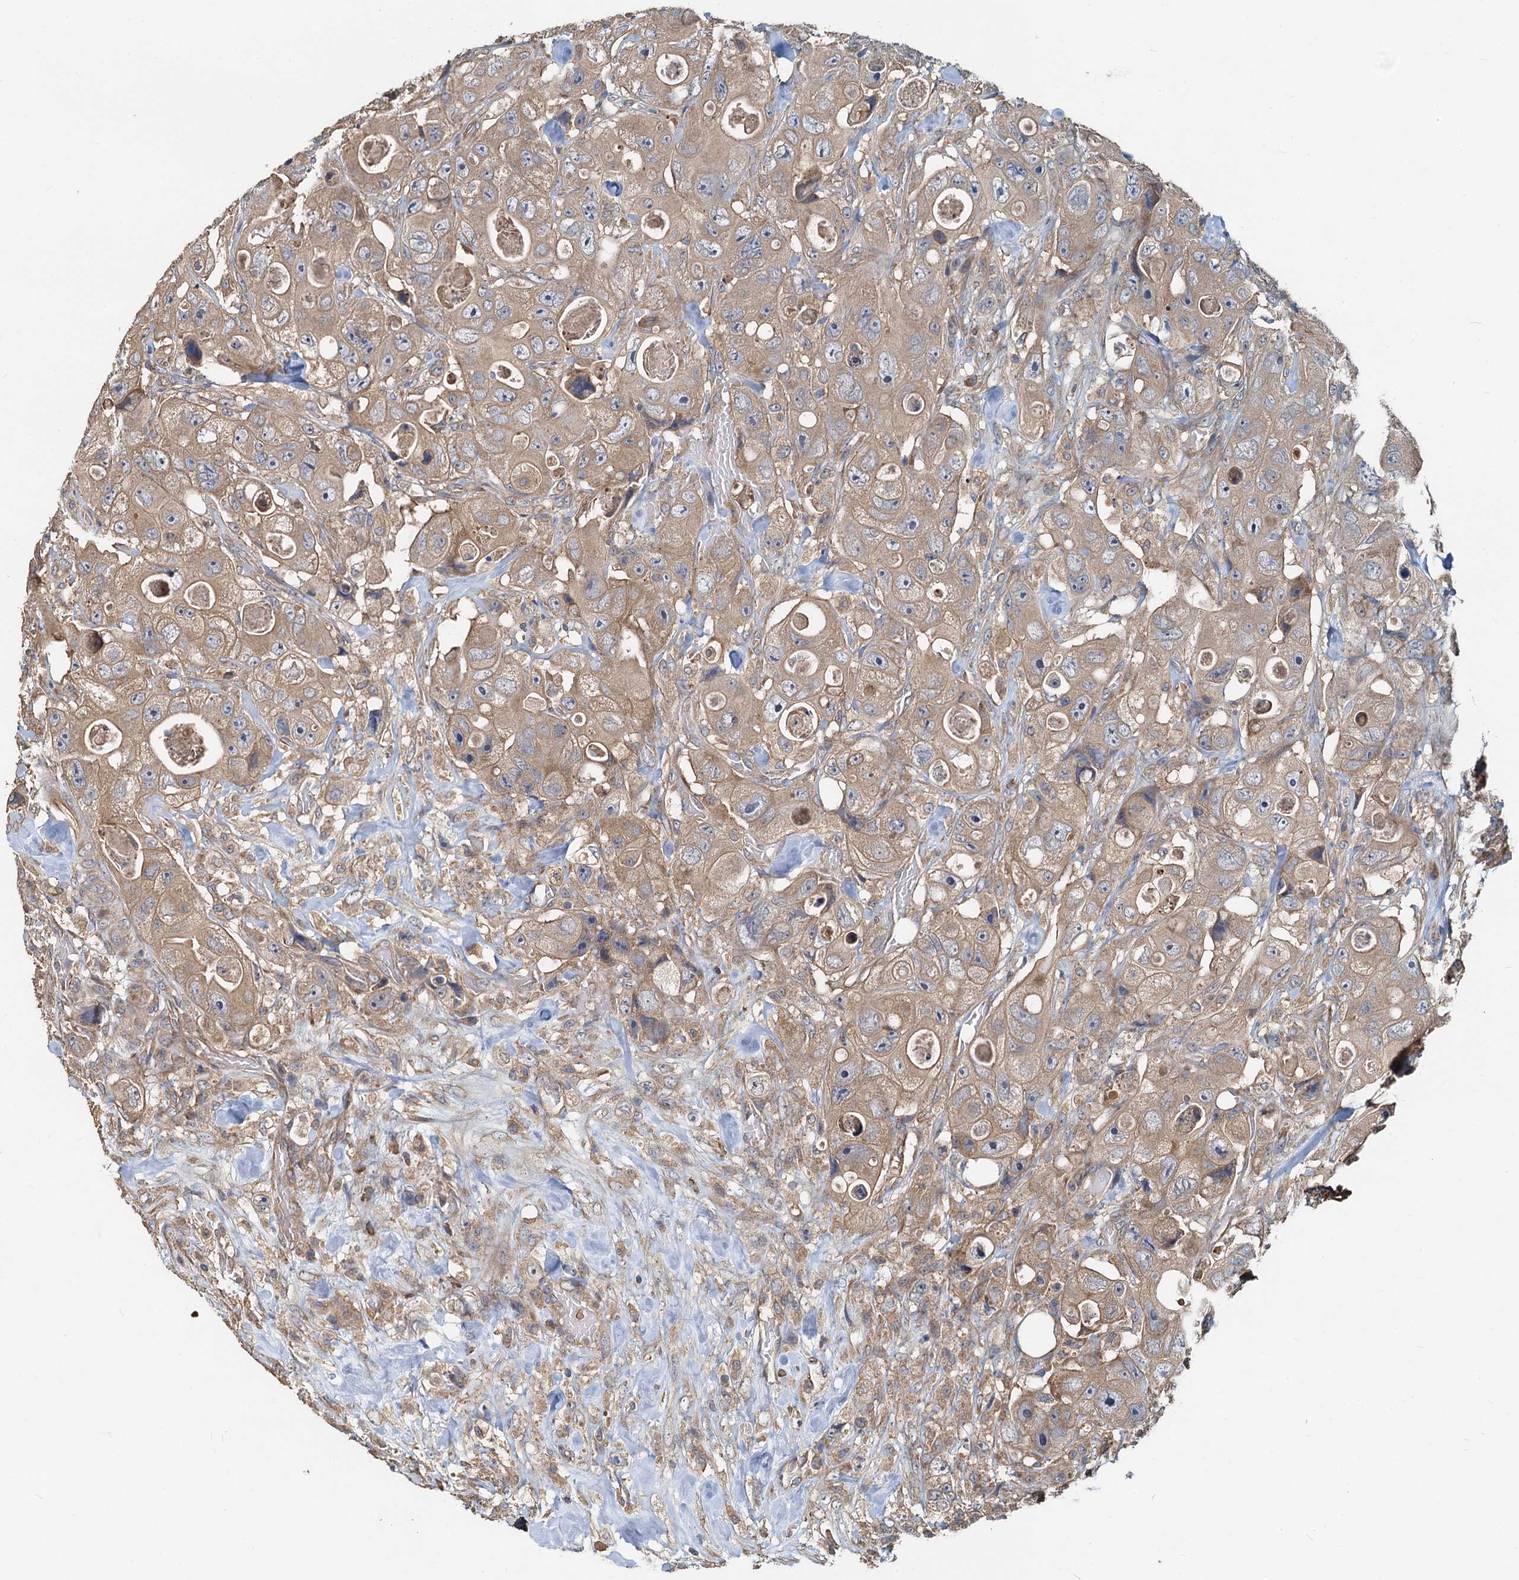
{"staining": {"intensity": "moderate", "quantity": ">75%", "location": "cytoplasmic/membranous"}, "tissue": "colorectal cancer", "cell_type": "Tumor cells", "image_type": "cancer", "snomed": [{"axis": "morphology", "description": "Adenocarcinoma, NOS"}, {"axis": "topography", "description": "Colon"}], "caption": "Colorectal adenocarcinoma was stained to show a protein in brown. There is medium levels of moderate cytoplasmic/membranous positivity in about >75% of tumor cells. The protein is stained brown, and the nuclei are stained in blue (DAB (3,3'-diaminobenzidine) IHC with brightfield microscopy, high magnification).", "gene": "HYI", "patient": {"sex": "female", "age": 46}}